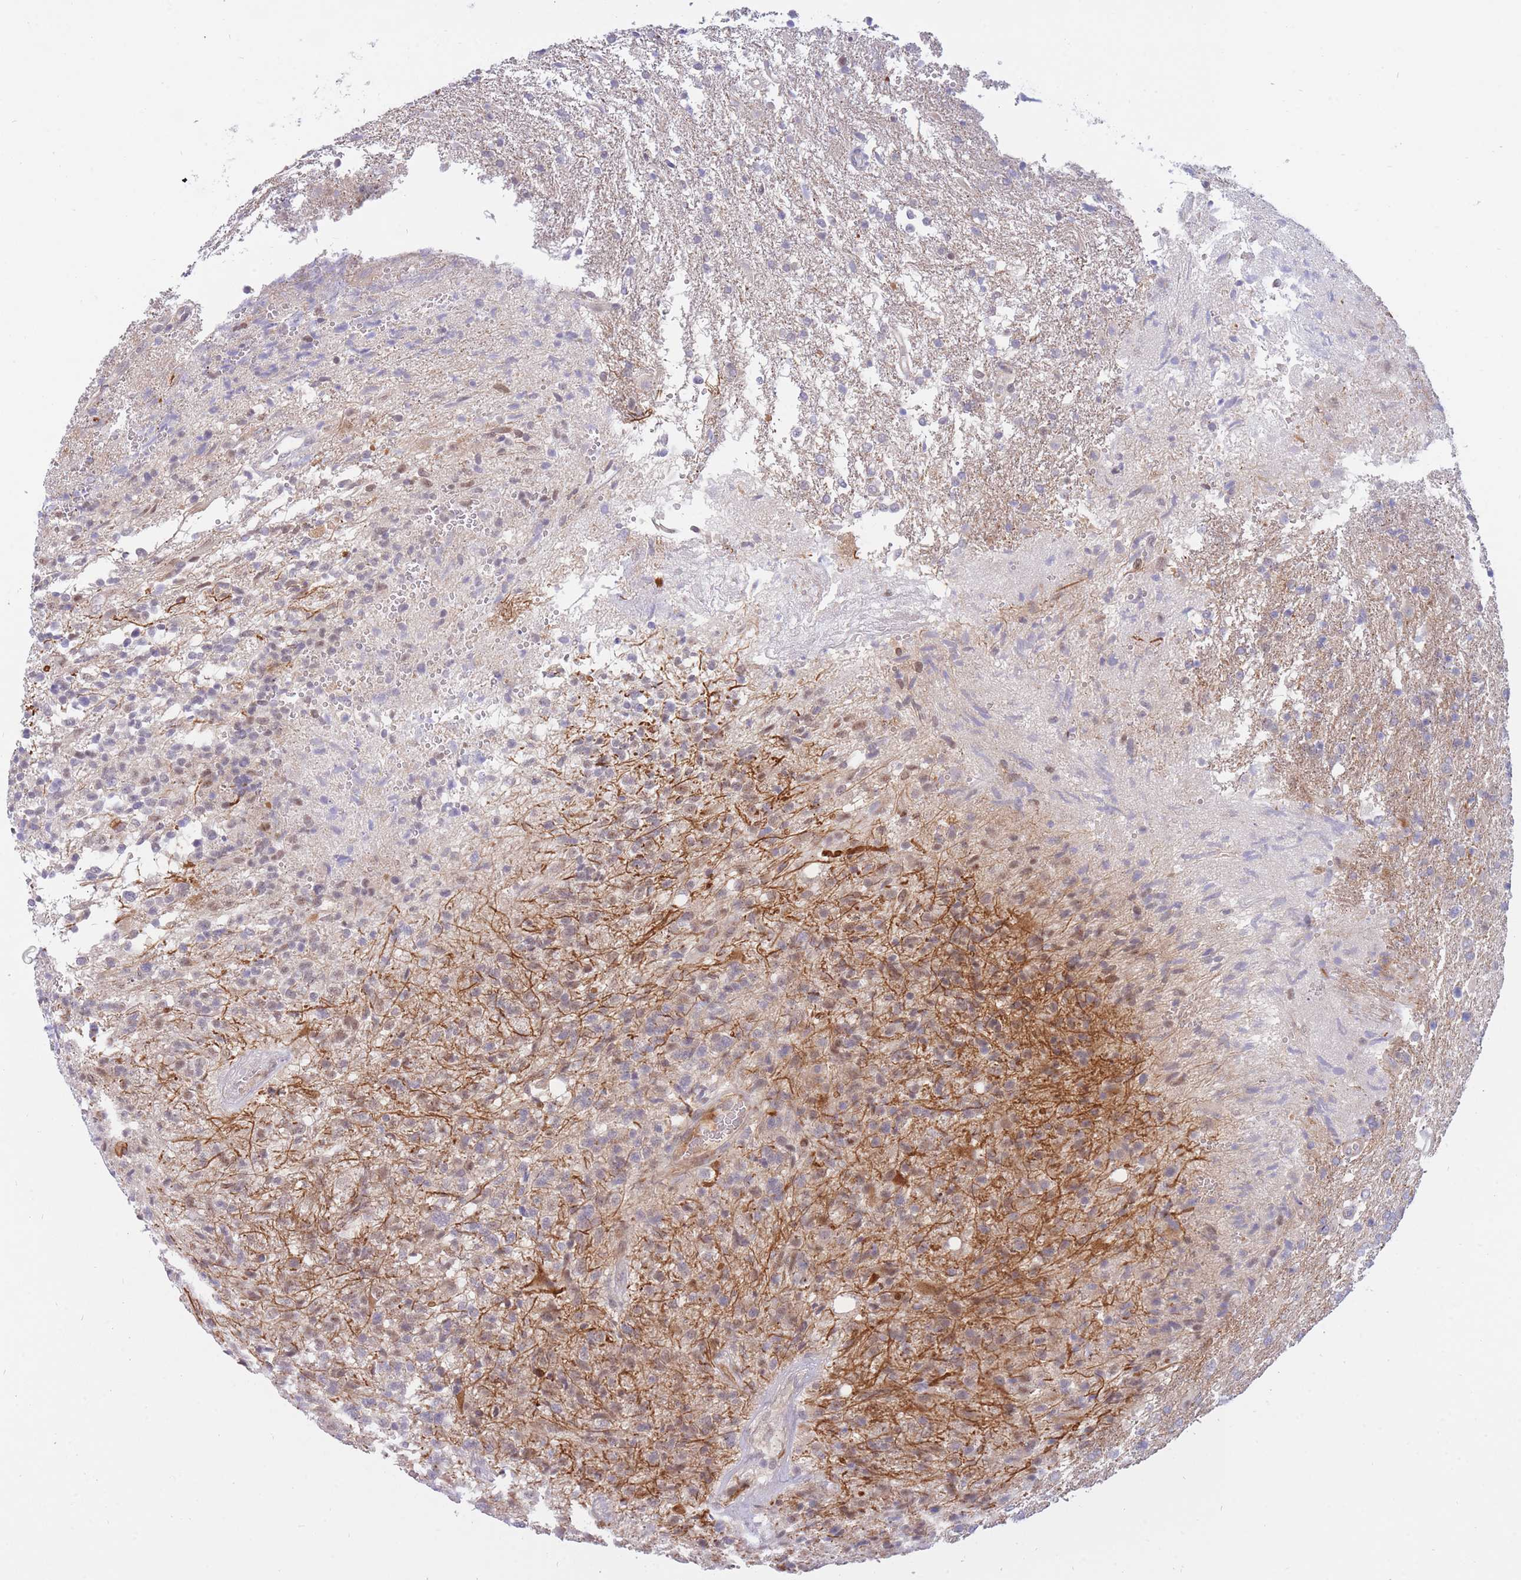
{"staining": {"intensity": "negative", "quantity": "none", "location": "none"}, "tissue": "glioma", "cell_type": "Tumor cells", "image_type": "cancer", "snomed": [{"axis": "morphology", "description": "Glioma, malignant, High grade"}, {"axis": "topography", "description": "Brain"}], "caption": "IHC histopathology image of neoplastic tissue: malignant glioma (high-grade) stained with DAB (3,3'-diaminobenzidine) exhibits no significant protein positivity in tumor cells.", "gene": "APOL4", "patient": {"sex": "male", "age": 56}}